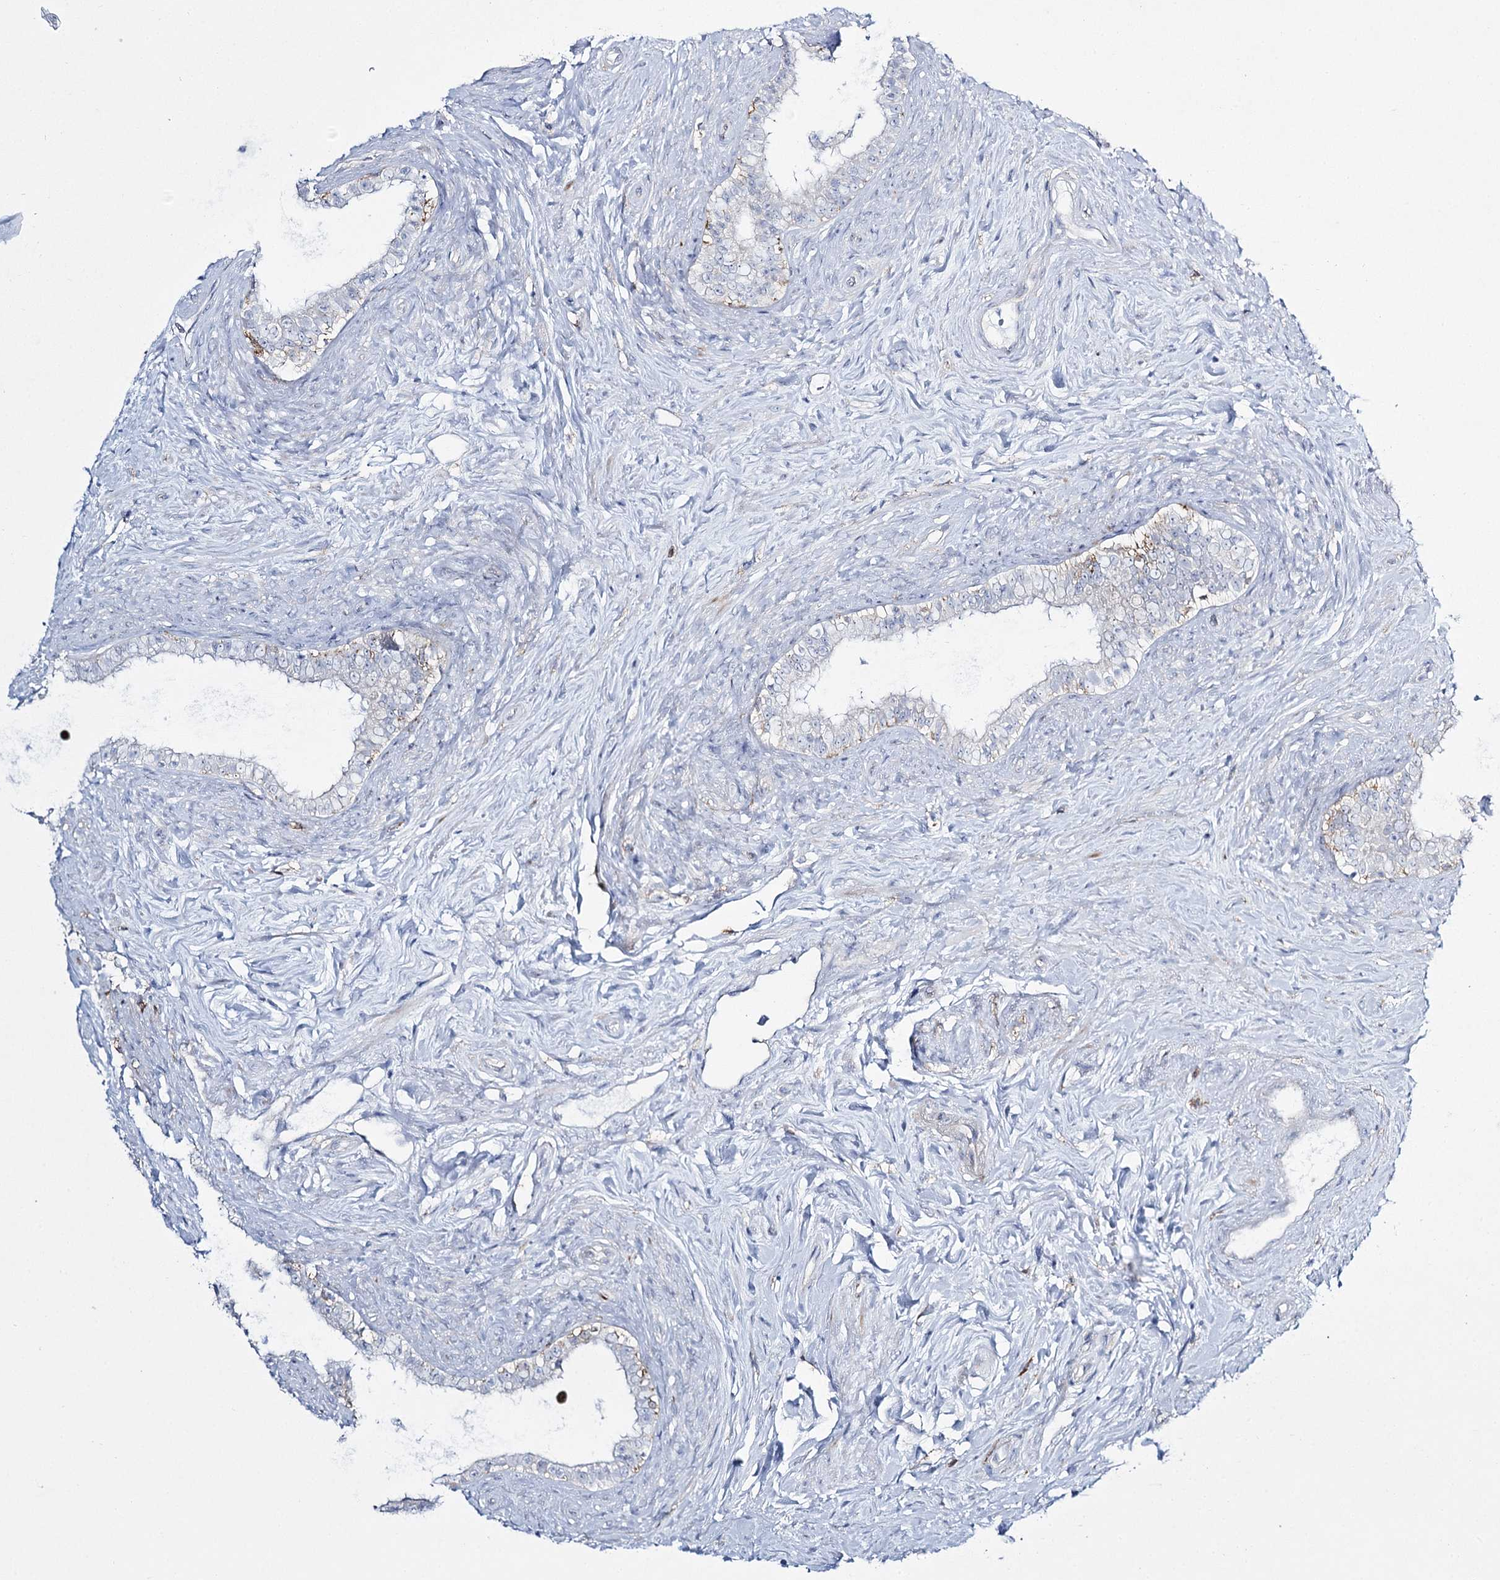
{"staining": {"intensity": "negative", "quantity": "none", "location": "none"}, "tissue": "epididymis", "cell_type": "Glandular cells", "image_type": "normal", "snomed": [{"axis": "morphology", "description": "Normal tissue, NOS"}, {"axis": "topography", "description": "Epididymis"}], "caption": "Immunohistochemical staining of benign epididymis shows no significant positivity in glandular cells. (IHC, brightfield microscopy, high magnification).", "gene": "CCDC88A", "patient": {"sex": "male", "age": 84}}